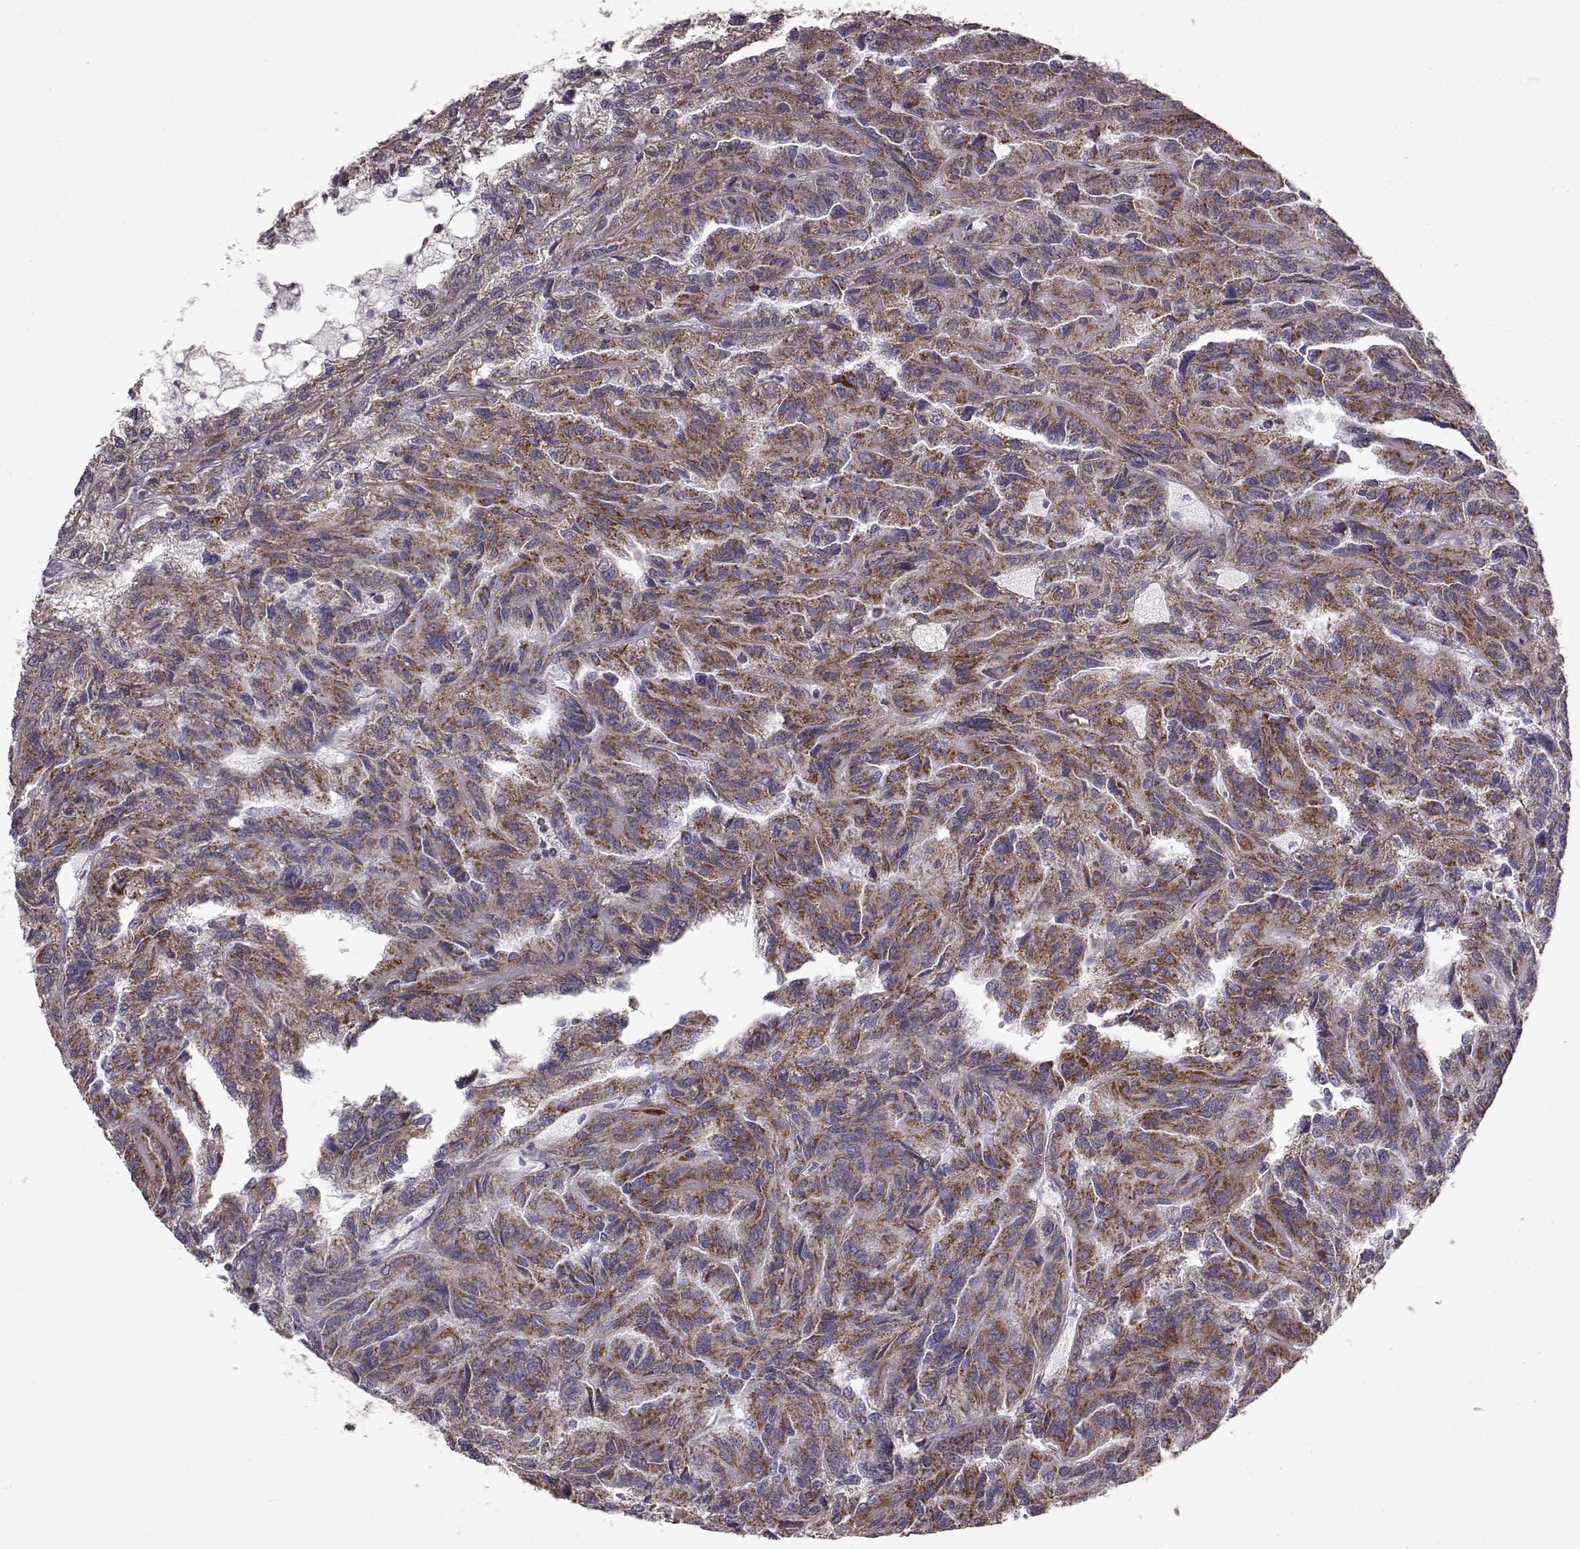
{"staining": {"intensity": "strong", "quantity": ">75%", "location": "cytoplasmic/membranous"}, "tissue": "renal cancer", "cell_type": "Tumor cells", "image_type": "cancer", "snomed": [{"axis": "morphology", "description": "Adenocarcinoma, NOS"}, {"axis": "topography", "description": "Kidney"}], "caption": "A high-resolution histopathology image shows immunohistochemistry (IHC) staining of renal cancer, which reveals strong cytoplasmic/membranous staining in about >75% of tumor cells.", "gene": "FAM8A1", "patient": {"sex": "male", "age": 79}}